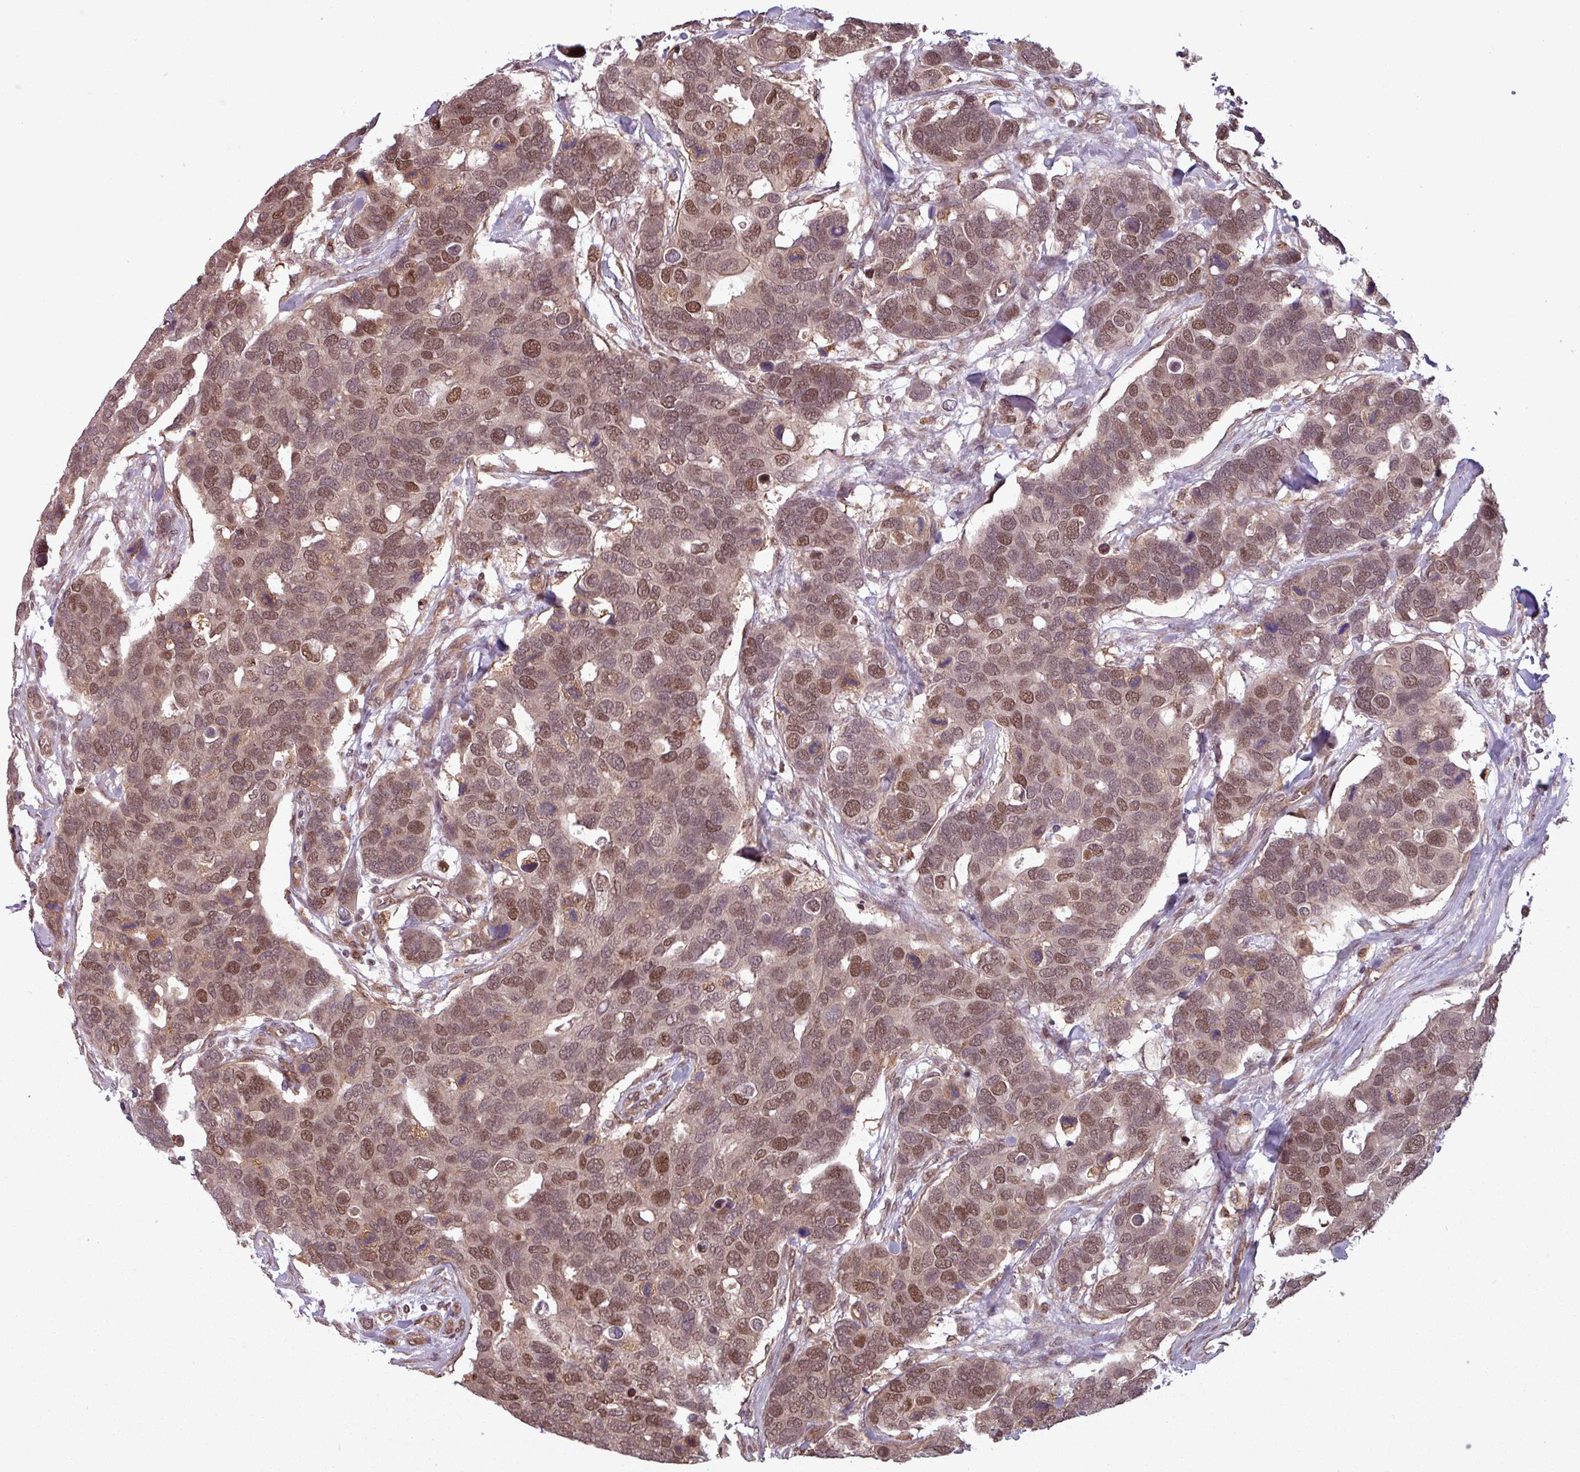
{"staining": {"intensity": "moderate", "quantity": ">75%", "location": "nuclear"}, "tissue": "breast cancer", "cell_type": "Tumor cells", "image_type": "cancer", "snomed": [{"axis": "morphology", "description": "Duct carcinoma"}, {"axis": "topography", "description": "Breast"}], "caption": "Moderate nuclear positivity for a protein is identified in about >75% of tumor cells of breast cancer (intraductal carcinoma) using immunohistochemistry (IHC).", "gene": "RBM4B", "patient": {"sex": "female", "age": 83}}